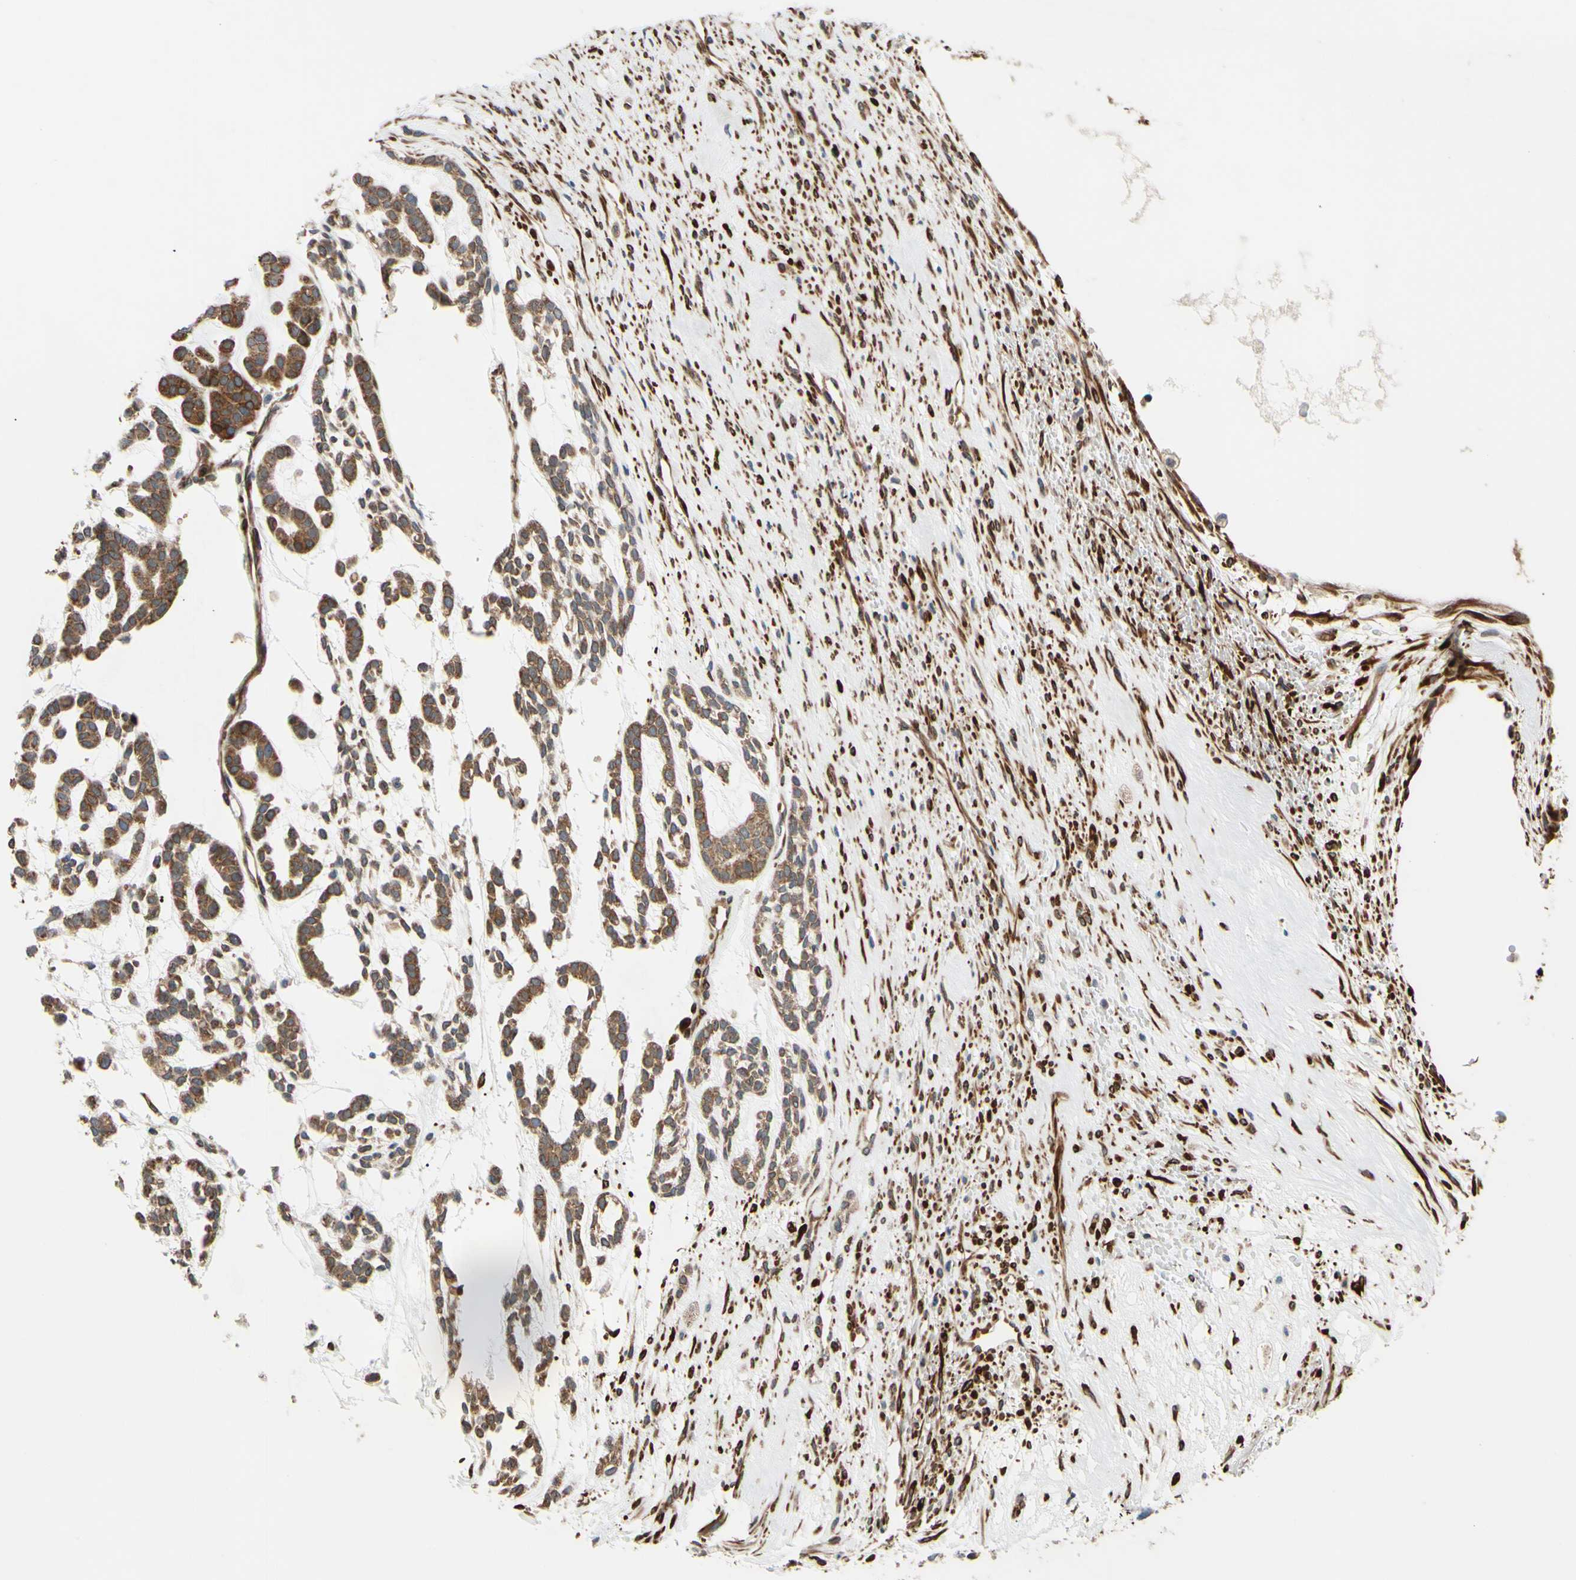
{"staining": {"intensity": "moderate", "quantity": ">75%", "location": "cytoplasmic/membranous"}, "tissue": "head and neck cancer", "cell_type": "Tumor cells", "image_type": "cancer", "snomed": [{"axis": "morphology", "description": "Adenocarcinoma, NOS"}, {"axis": "morphology", "description": "Adenoma, NOS"}, {"axis": "topography", "description": "Head-Neck"}], "caption": "A brown stain shows moderate cytoplasmic/membranous positivity of a protein in head and neck adenoma tumor cells.", "gene": "PRAF2", "patient": {"sex": "female", "age": 55}}